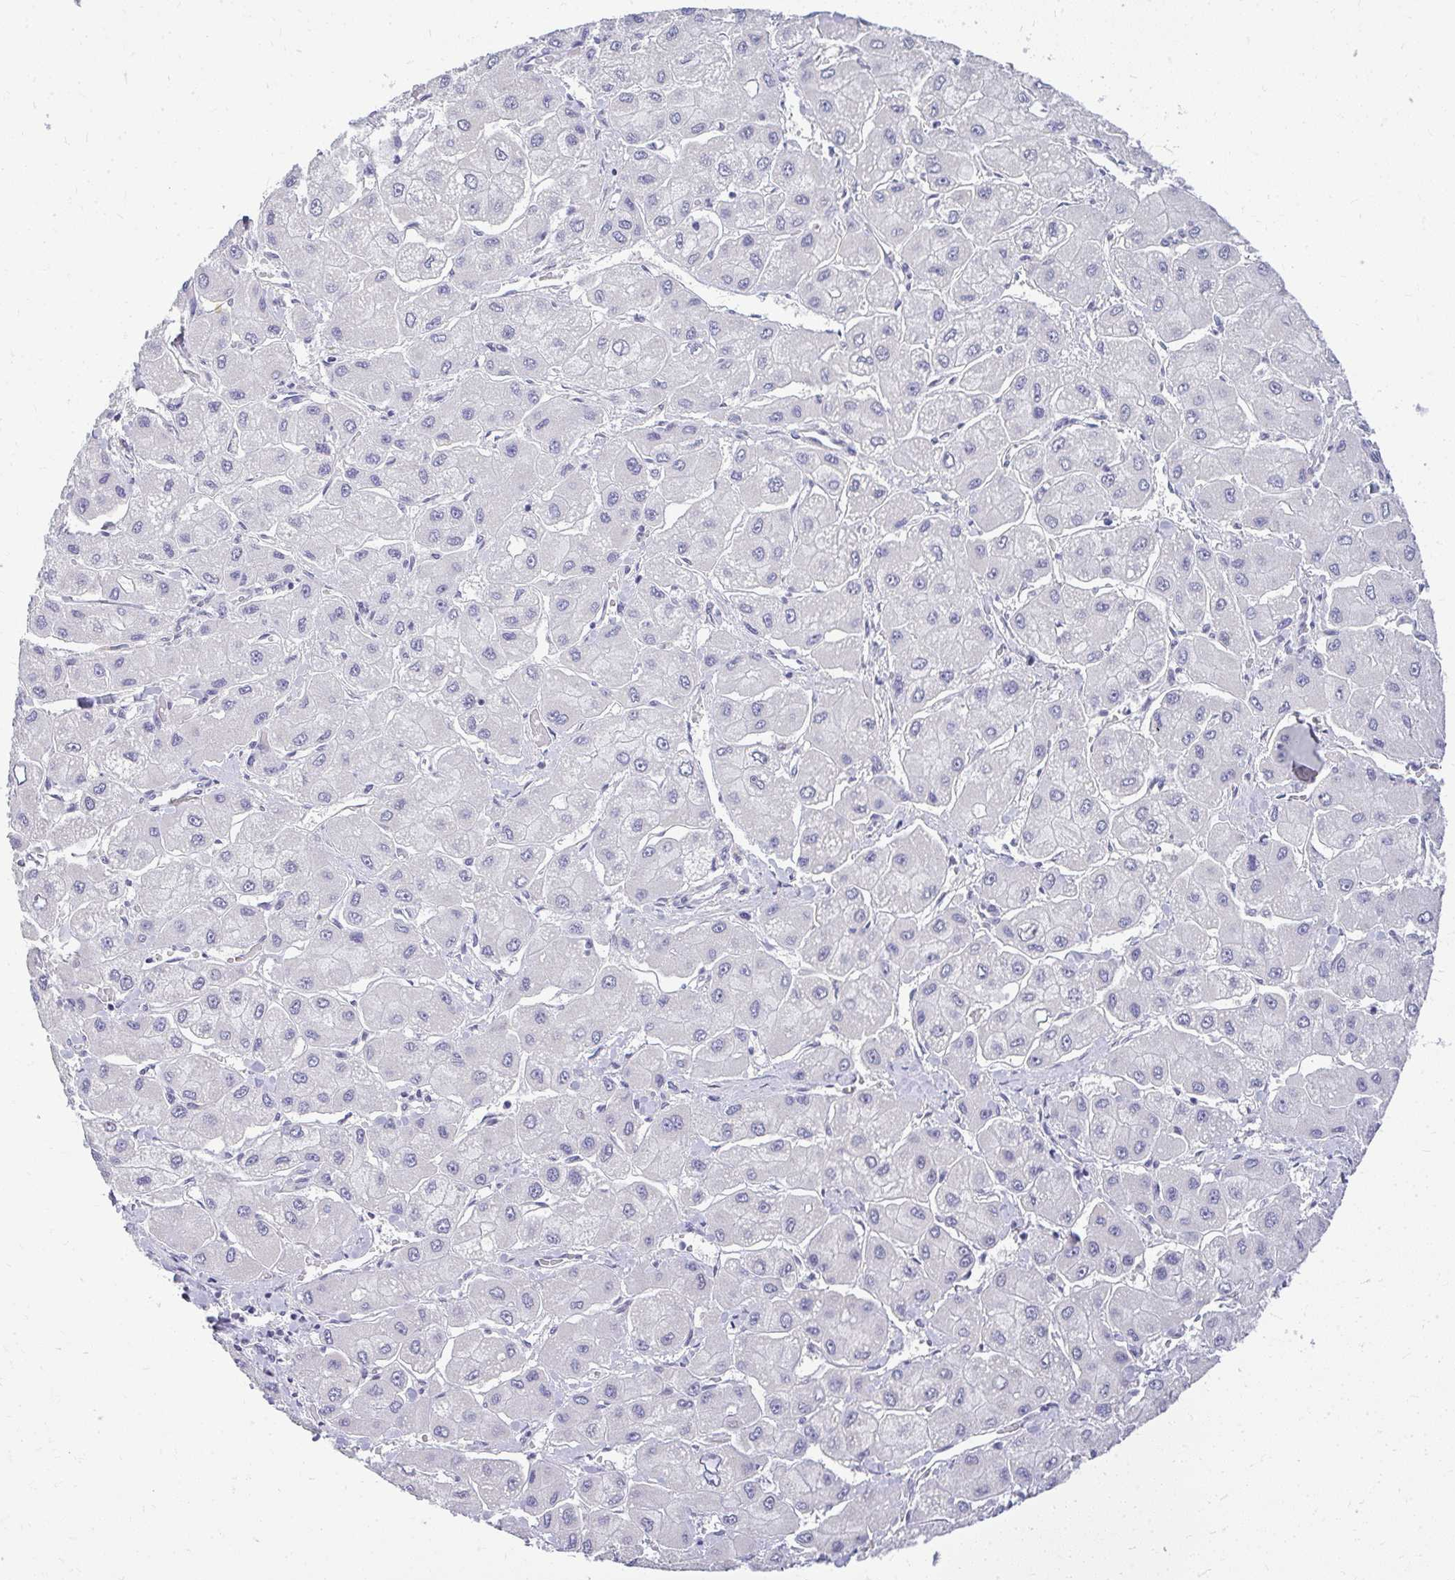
{"staining": {"intensity": "negative", "quantity": "none", "location": "none"}, "tissue": "liver cancer", "cell_type": "Tumor cells", "image_type": "cancer", "snomed": [{"axis": "morphology", "description": "Carcinoma, Hepatocellular, NOS"}, {"axis": "topography", "description": "Liver"}], "caption": "Liver cancer (hepatocellular carcinoma) stained for a protein using IHC reveals no expression tumor cells.", "gene": "TEX33", "patient": {"sex": "male", "age": 40}}